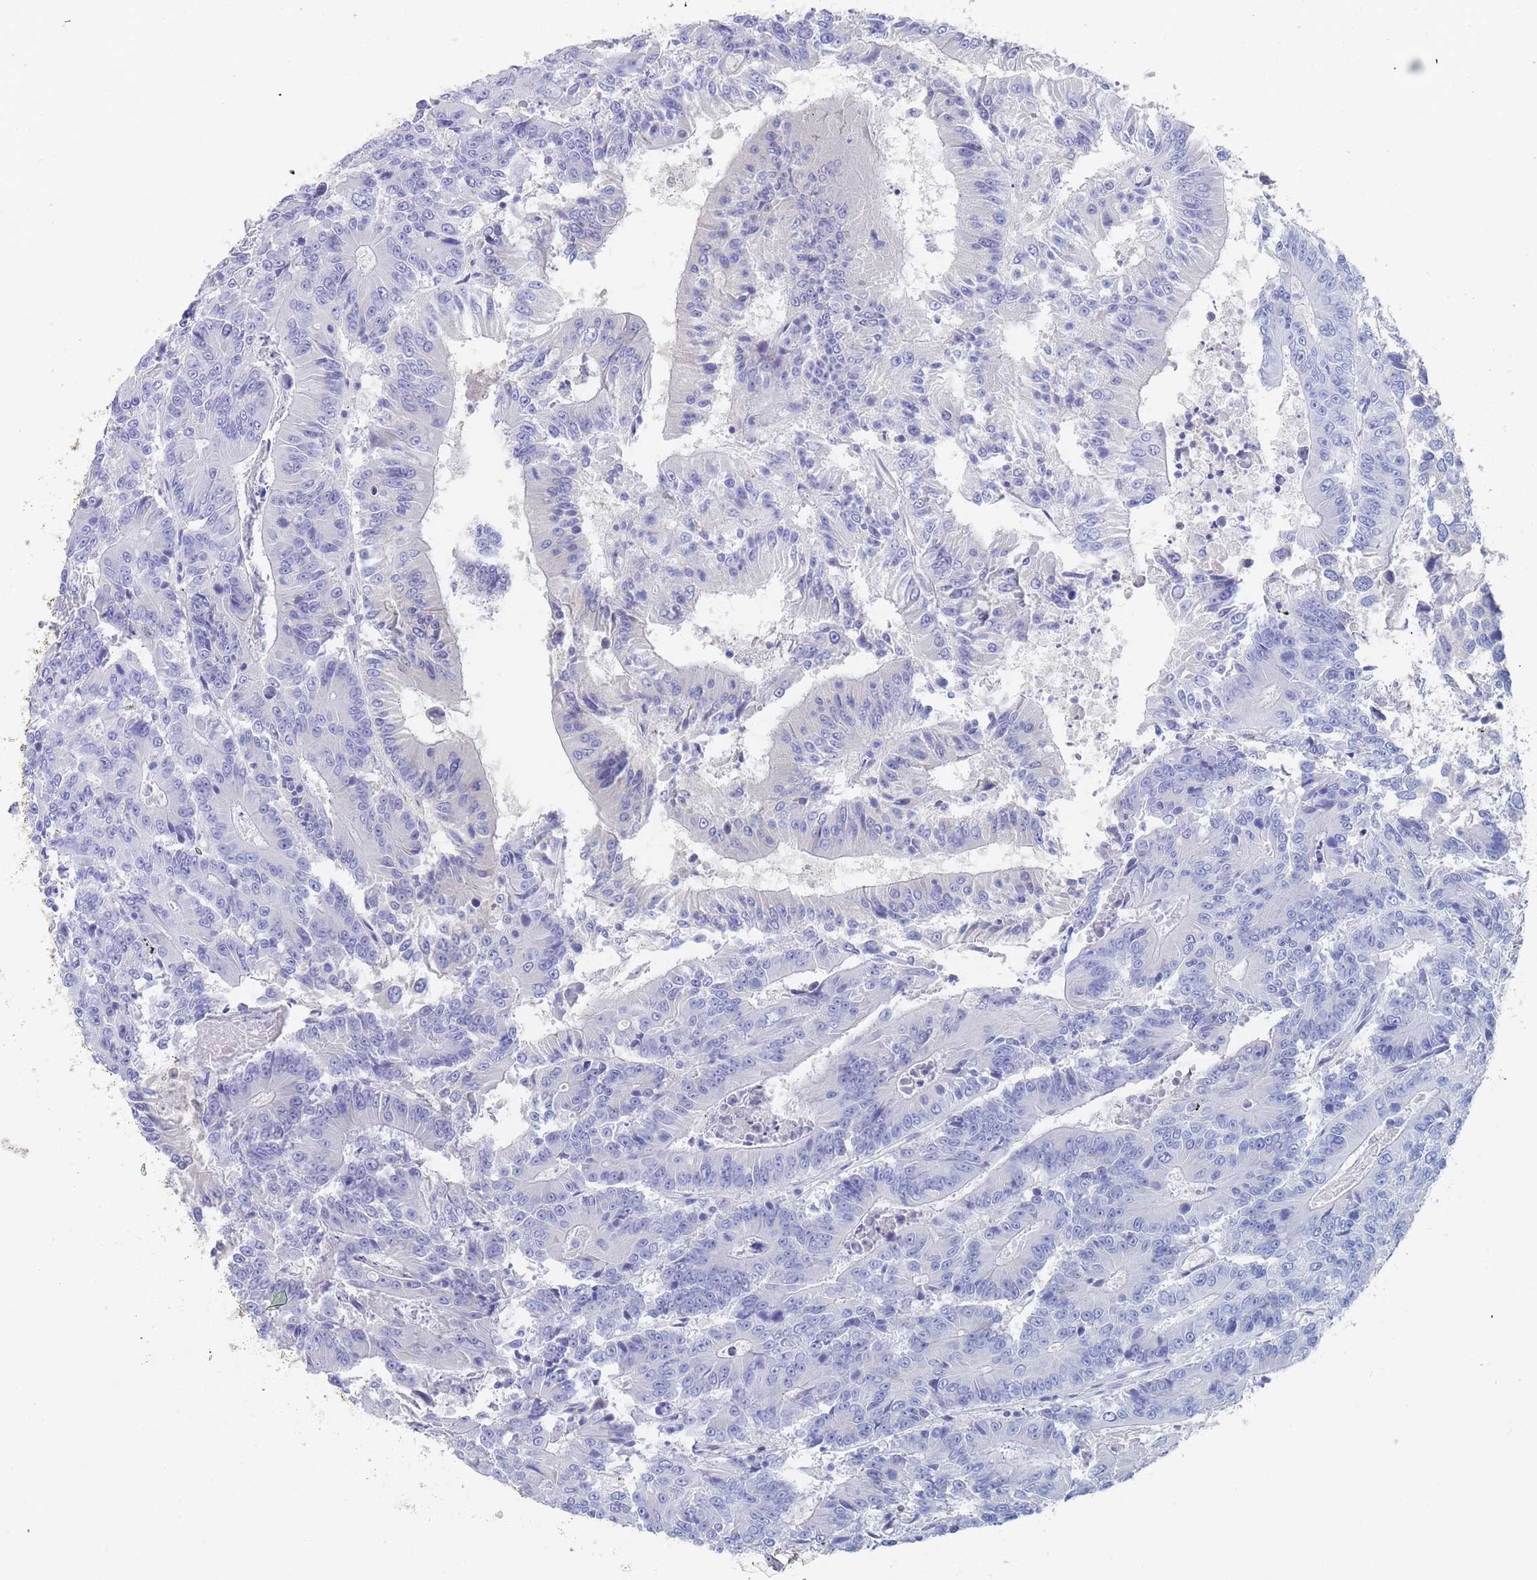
{"staining": {"intensity": "negative", "quantity": "none", "location": "none"}, "tissue": "colorectal cancer", "cell_type": "Tumor cells", "image_type": "cancer", "snomed": [{"axis": "morphology", "description": "Adenocarcinoma, NOS"}, {"axis": "topography", "description": "Colon"}], "caption": "Immunohistochemistry (IHC) image of neoplastic tissue: colorectal cancer stained with DAB (3,3'-diaminobenzidine) displays no significant protein expression in tumor cells. Brightfield microscopy of immunohistochemistry stained with DAB (3,3'-diaminobenzidine) (brown) and hematoxylin (blue), captured at high magnification.", "gene": "SLC25A35", "patient": {"sex": "male", "age": 83}}